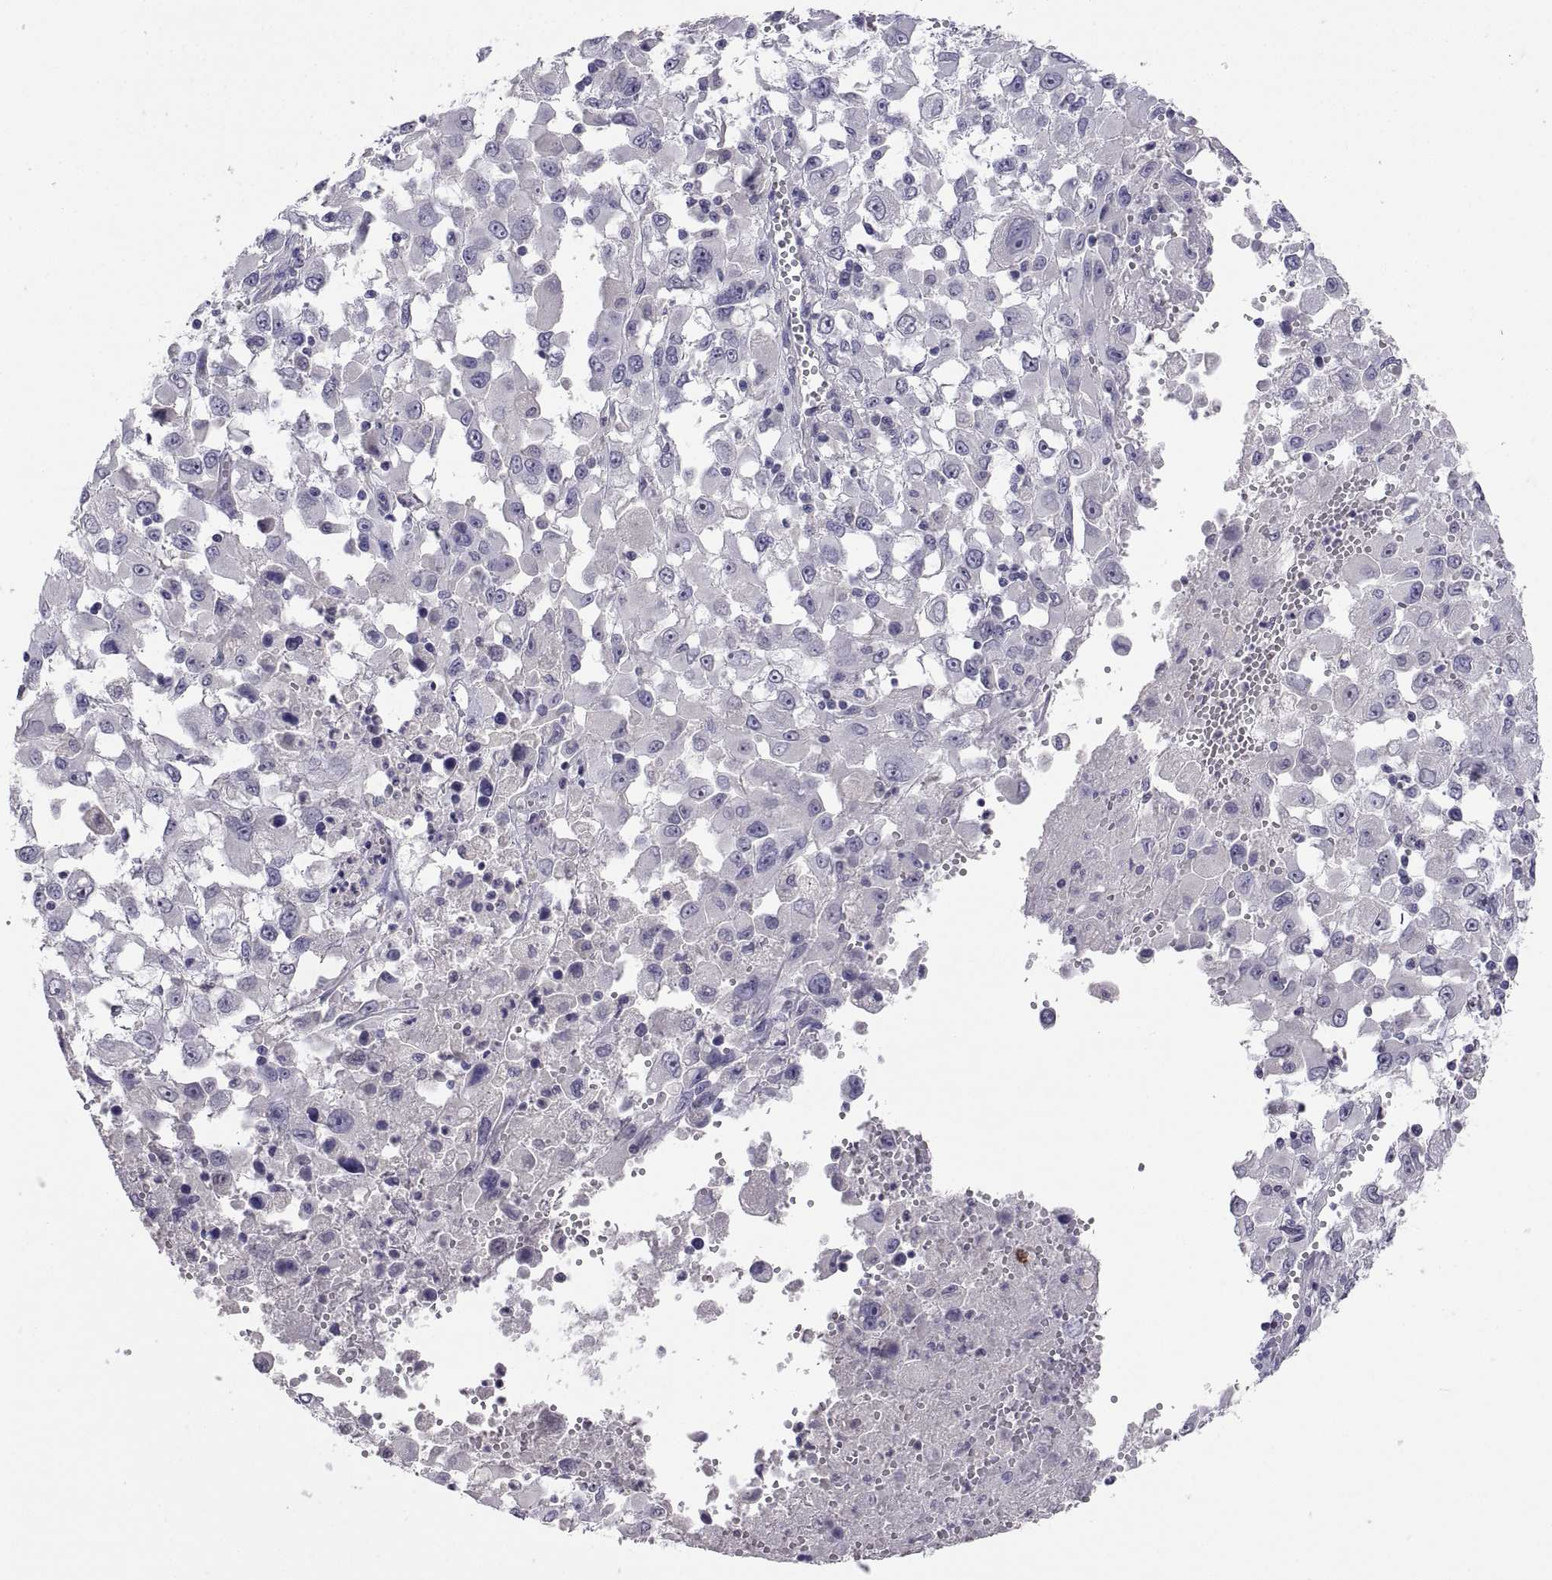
{"staining": {"intensity": "negative", "quantity": "none", "location": "none"}, "tissue": "melanoma", "cell_type": "Tumor cells", "image_type": "cancer", "snomed": [{"axis": "morphology", "description": "Malignant melanoma, Metastatic site"}, {"axis": "topography", "description": "Soft tissue"}], "caption": "Malignant melanoma (metastatic site) was stained to show a protein in brown. There is no significant staining in tumor cells.", "gene": "MS4A1", "patient": {"sex": "male", "age": 50}}